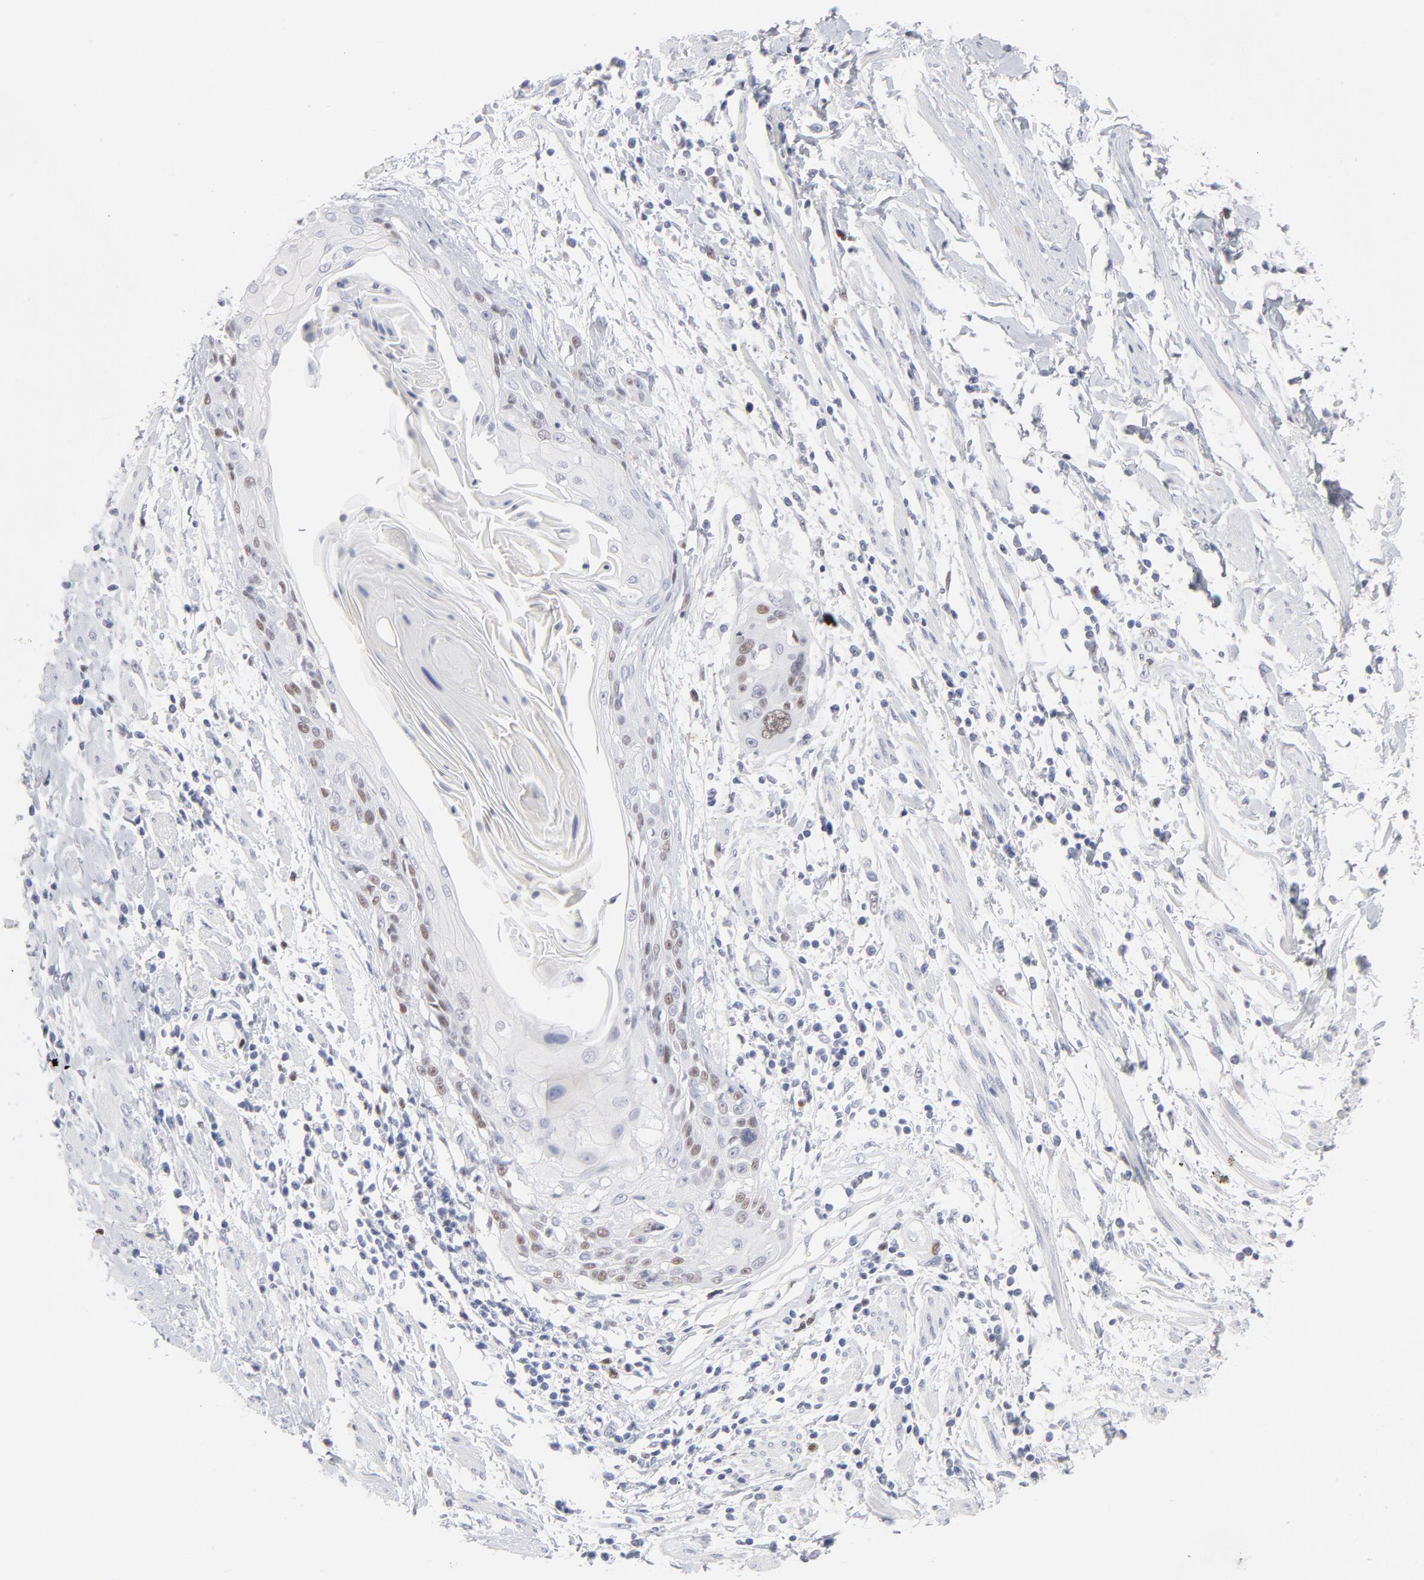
{"staining": {"intensity": "moderate", "quantity": ">75%", "location": "nuclear"}, "tissue": "cervical cancer", "cell_type": "Tumor cells", "image_type": "cancer", "snomed": [{"axis": "morphology", "description": "Squamous cell carcinoma, NOS"}, {"axis": "topography", "description": "Cervix"}], "caption": "An image showing moderate nuclear positivity in approximately >75% of tumor cells in cervical squamous cell carcinoma, as visualized by brown immunohistochemical staining.", "gene": "MCM7", "patient": {"sex": "female", "age": 57}}